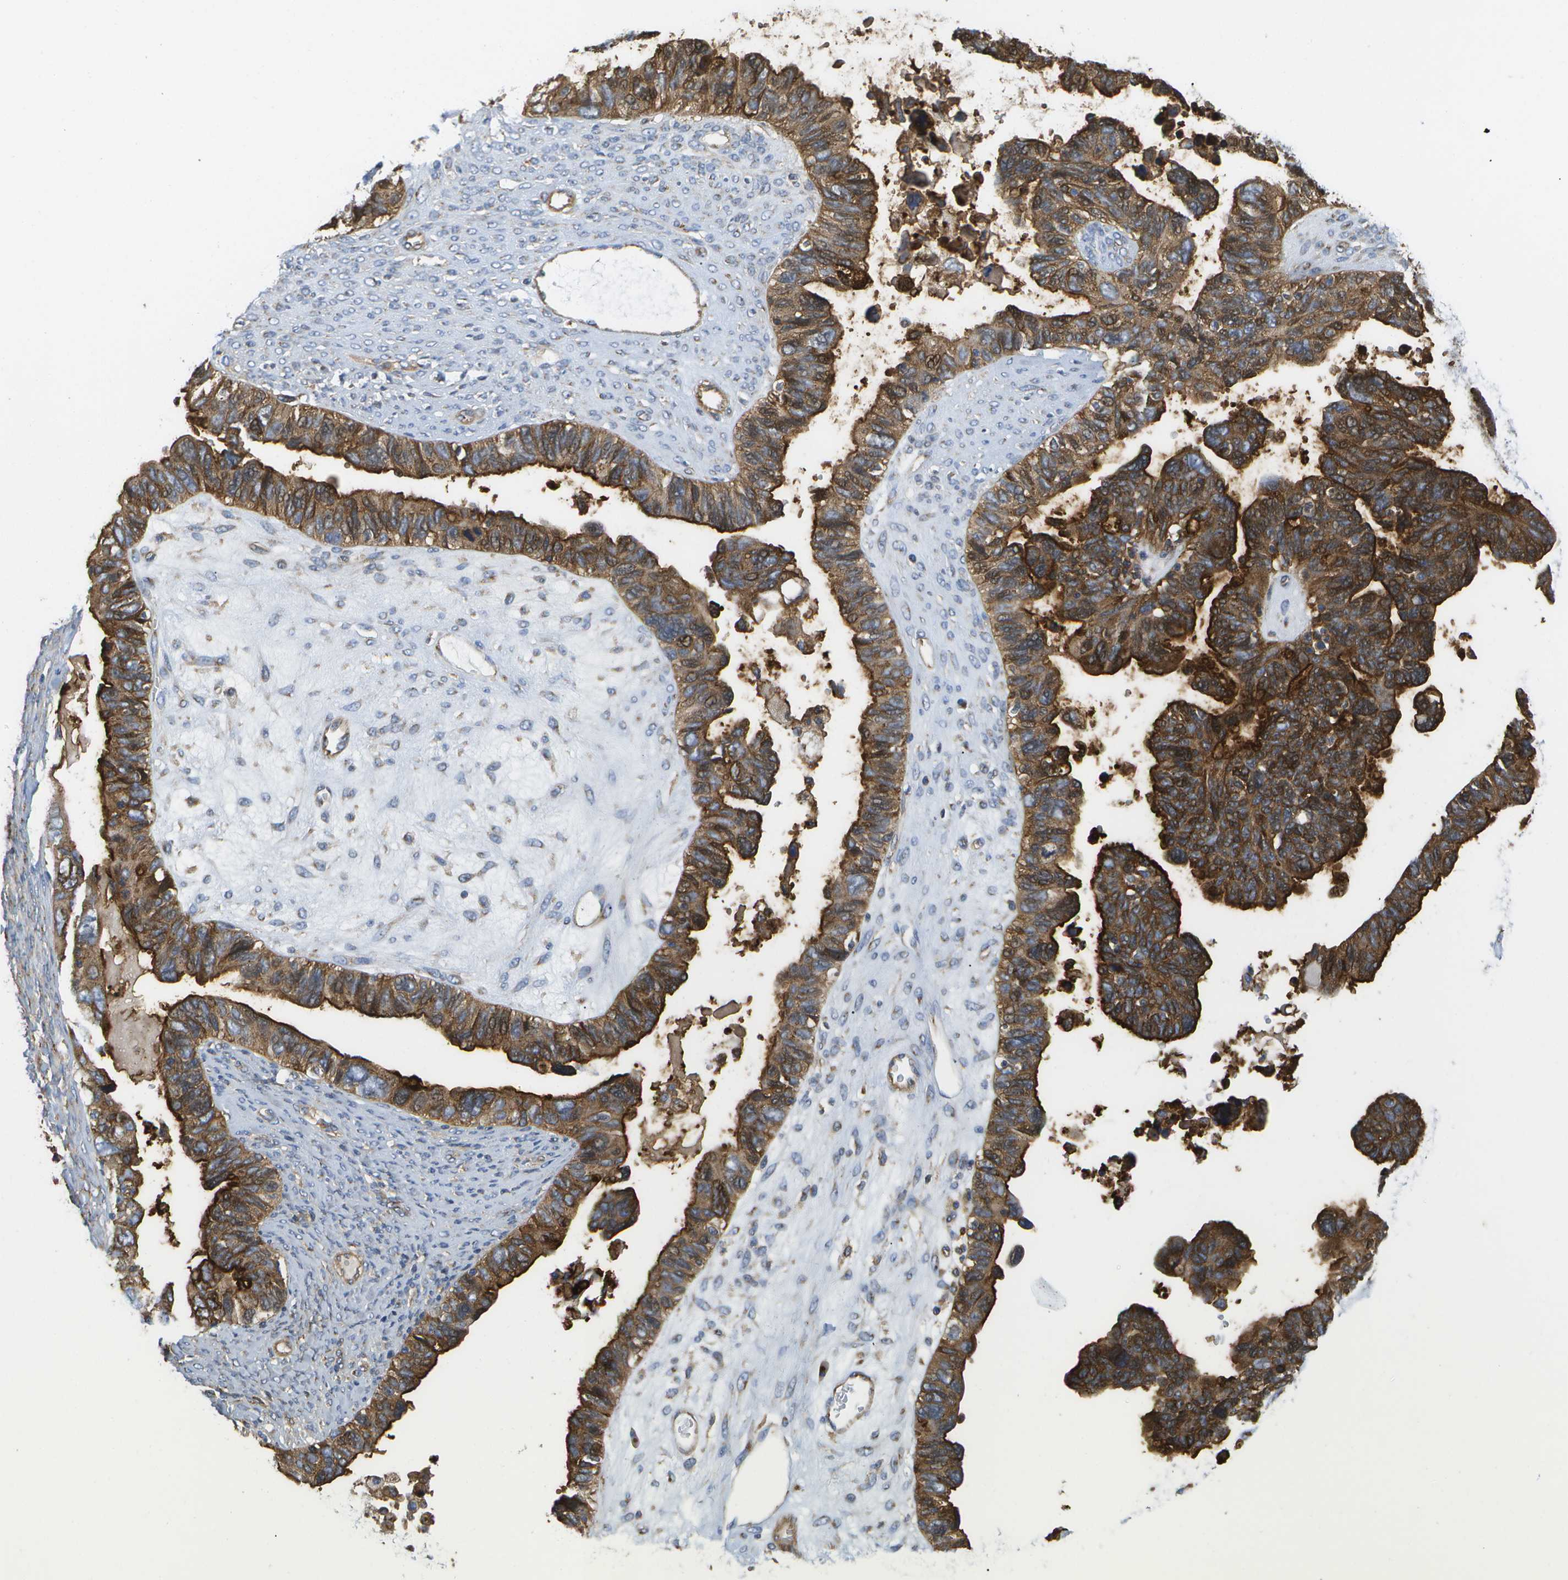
{"staining": {"intensity": "strong", "quantity": ">75%", "location": "cytoplasmic/membranous"}, "tissue": "ovarian cancer", "cell_type": "Tumor cells", "image_type": "cancer", "snomed": [{"axis": "morphology", "description": "Cystadenocarcinoma, serous, NOS"}, {"axis": "topography", "description": "Ovary"}], "caption": "Brown immunohistochemical staining in human ovarian cancer displays strong cytoplasmic/membranous staining in approximately >75% of tumor cells.", "gene": "BST2", "patient": {"sex": "female", "age": 79}}